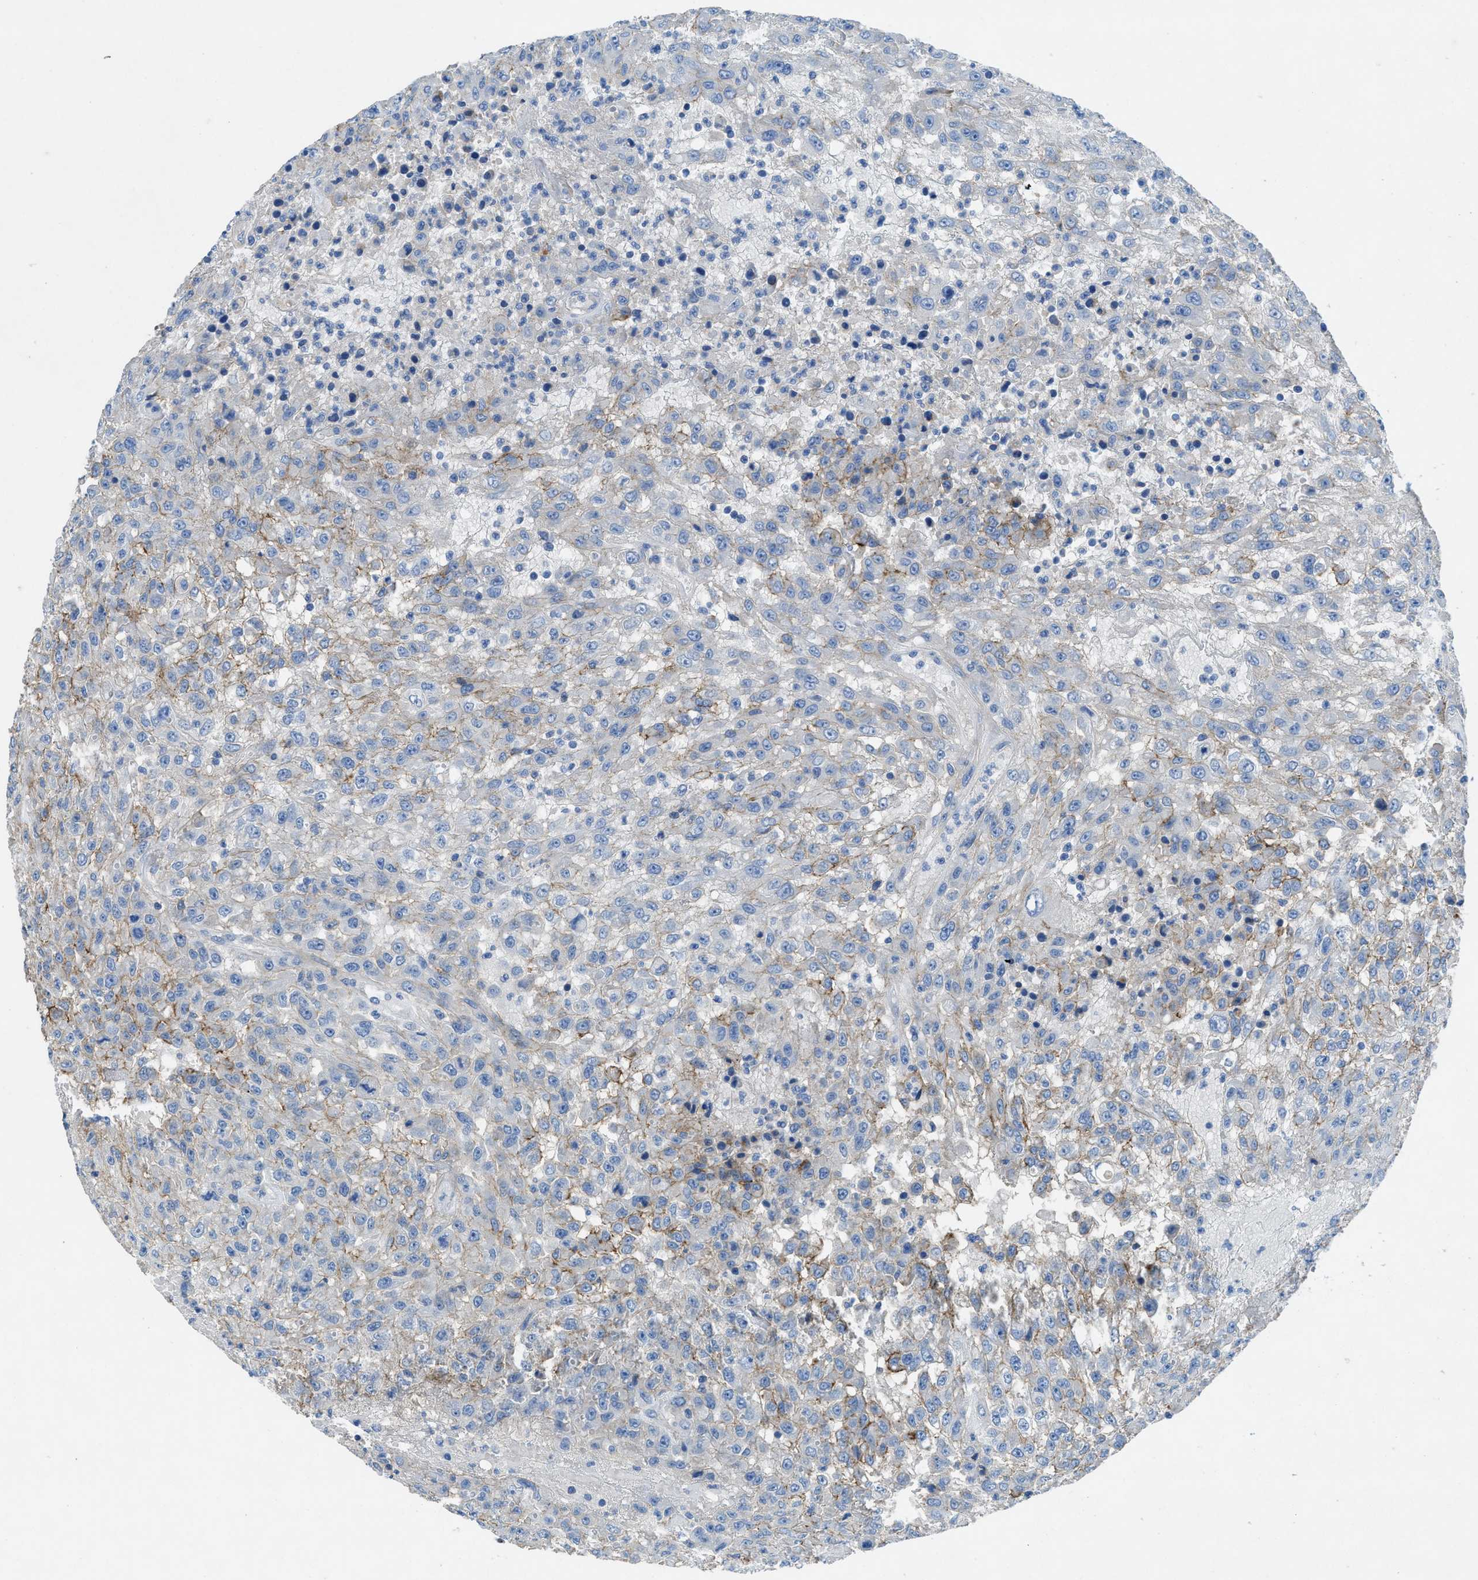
{"staining": {"intensity": "moderate", "quantity": "<25%", "location": "cytoplasmic/membranous"}, "tissue": "urothelial cancer", "cell_type": "Tumor cells", "image_type": "cancer", "snomed": [{"axis": "morphology", "description": "Urothelial carcinoma, High grade"}, {"axis": "topography", "description": "Urinary bladder"}], "caption": "Immunohistochemistry photomicrograph of human urothelial cancer stained for a protein (brown), which shows low levels of moderate cytoplasmic/membranous staining in approximately <25% of tumor cells.", "gene": "PTGFRN", "patient": {"sex": "male", "age": 46}}